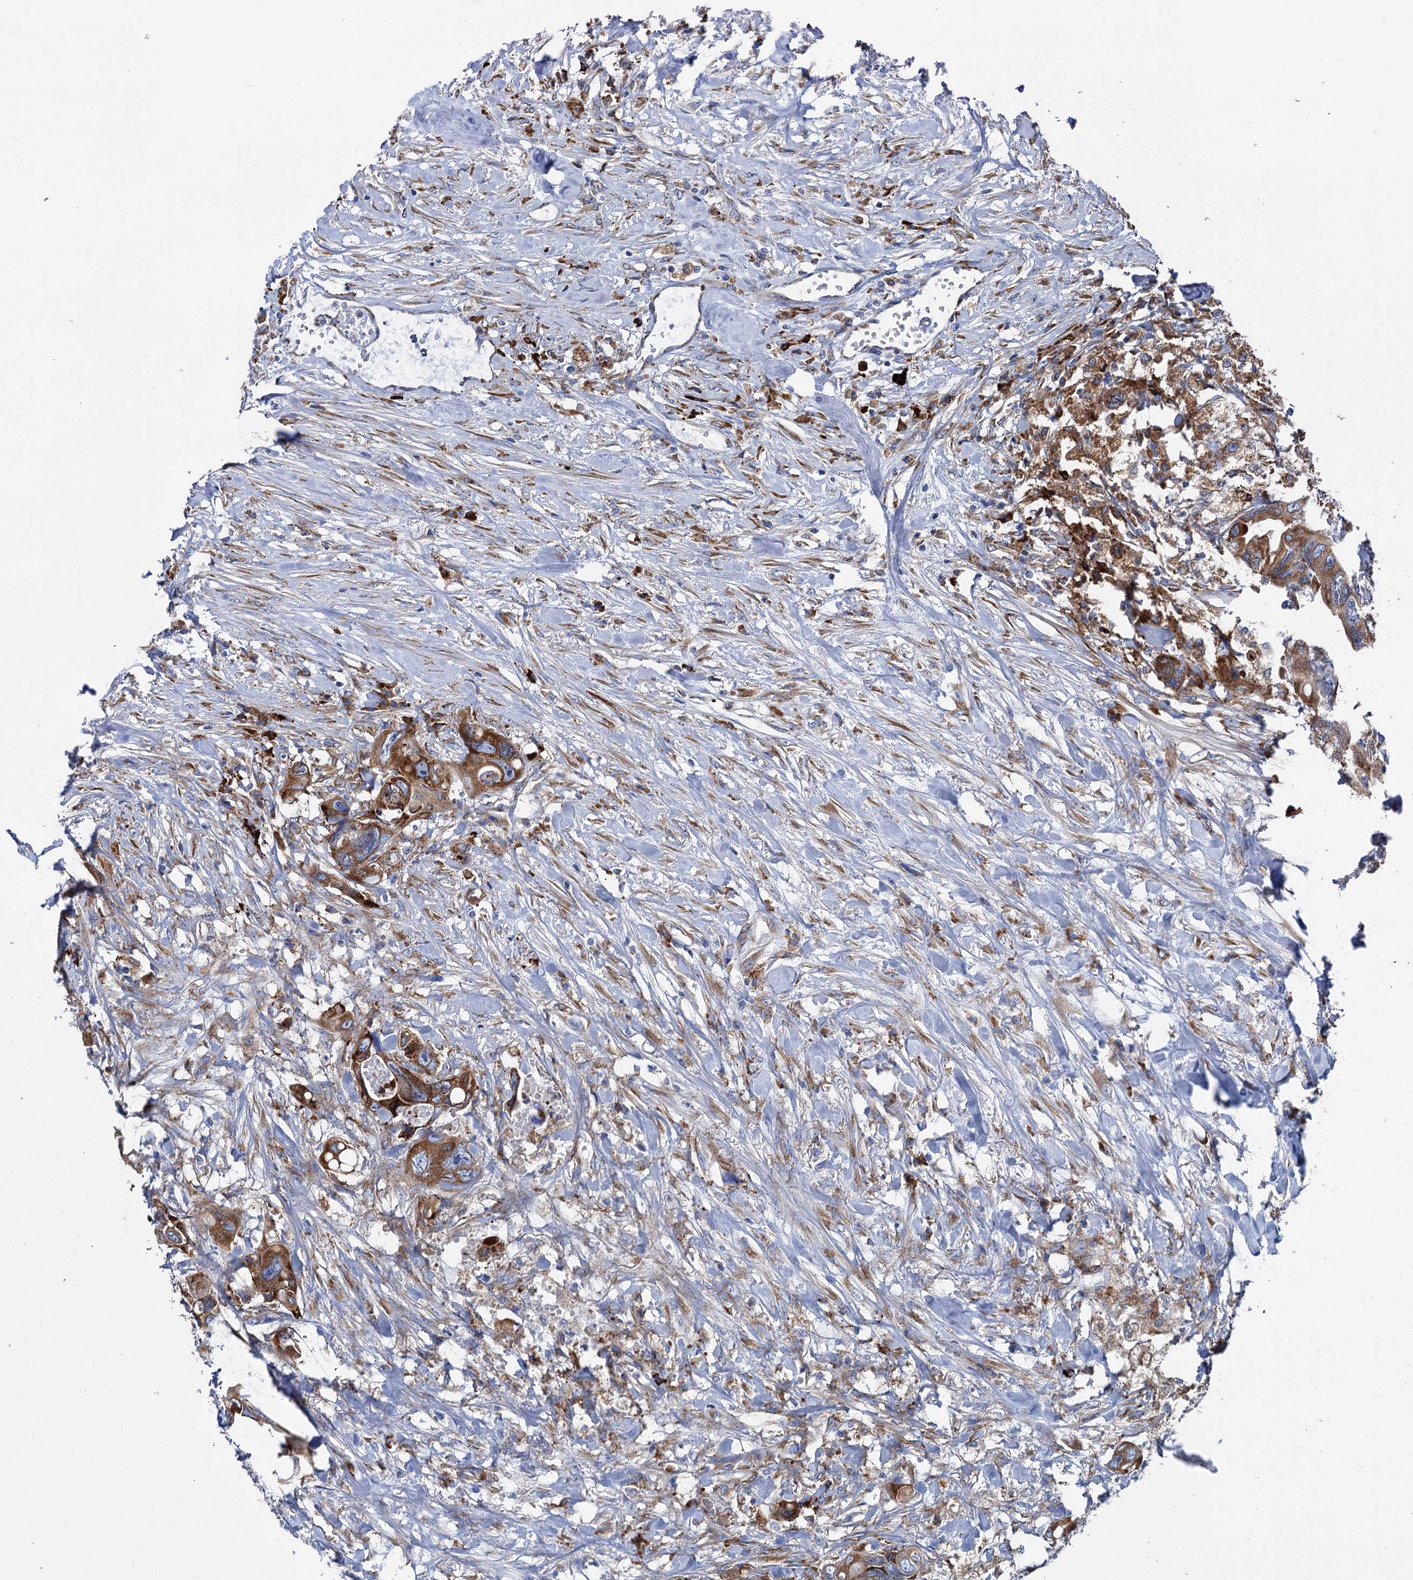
{"staining": {"intensity": "strong", "quantity": ">75%", "location": "cytoplasmic/membranous"}, "tissue": "colorectal cancer", "cell_type": "Tumor cells", "image_type": "cancer", "snomed": [{"axis": "morphology", "description": "Adenocarcinoma, NOS"}, {"axis": "topography", "description": "Rectum"}], "caption": "Colorectal adenocarcinoma stained for a protein (brown) exhibits strong cytoplasmic/membranous positive expression in about >75% of tumor cells.", "gene": "SHE", "patient": {"sex": "male", "age": 57}}